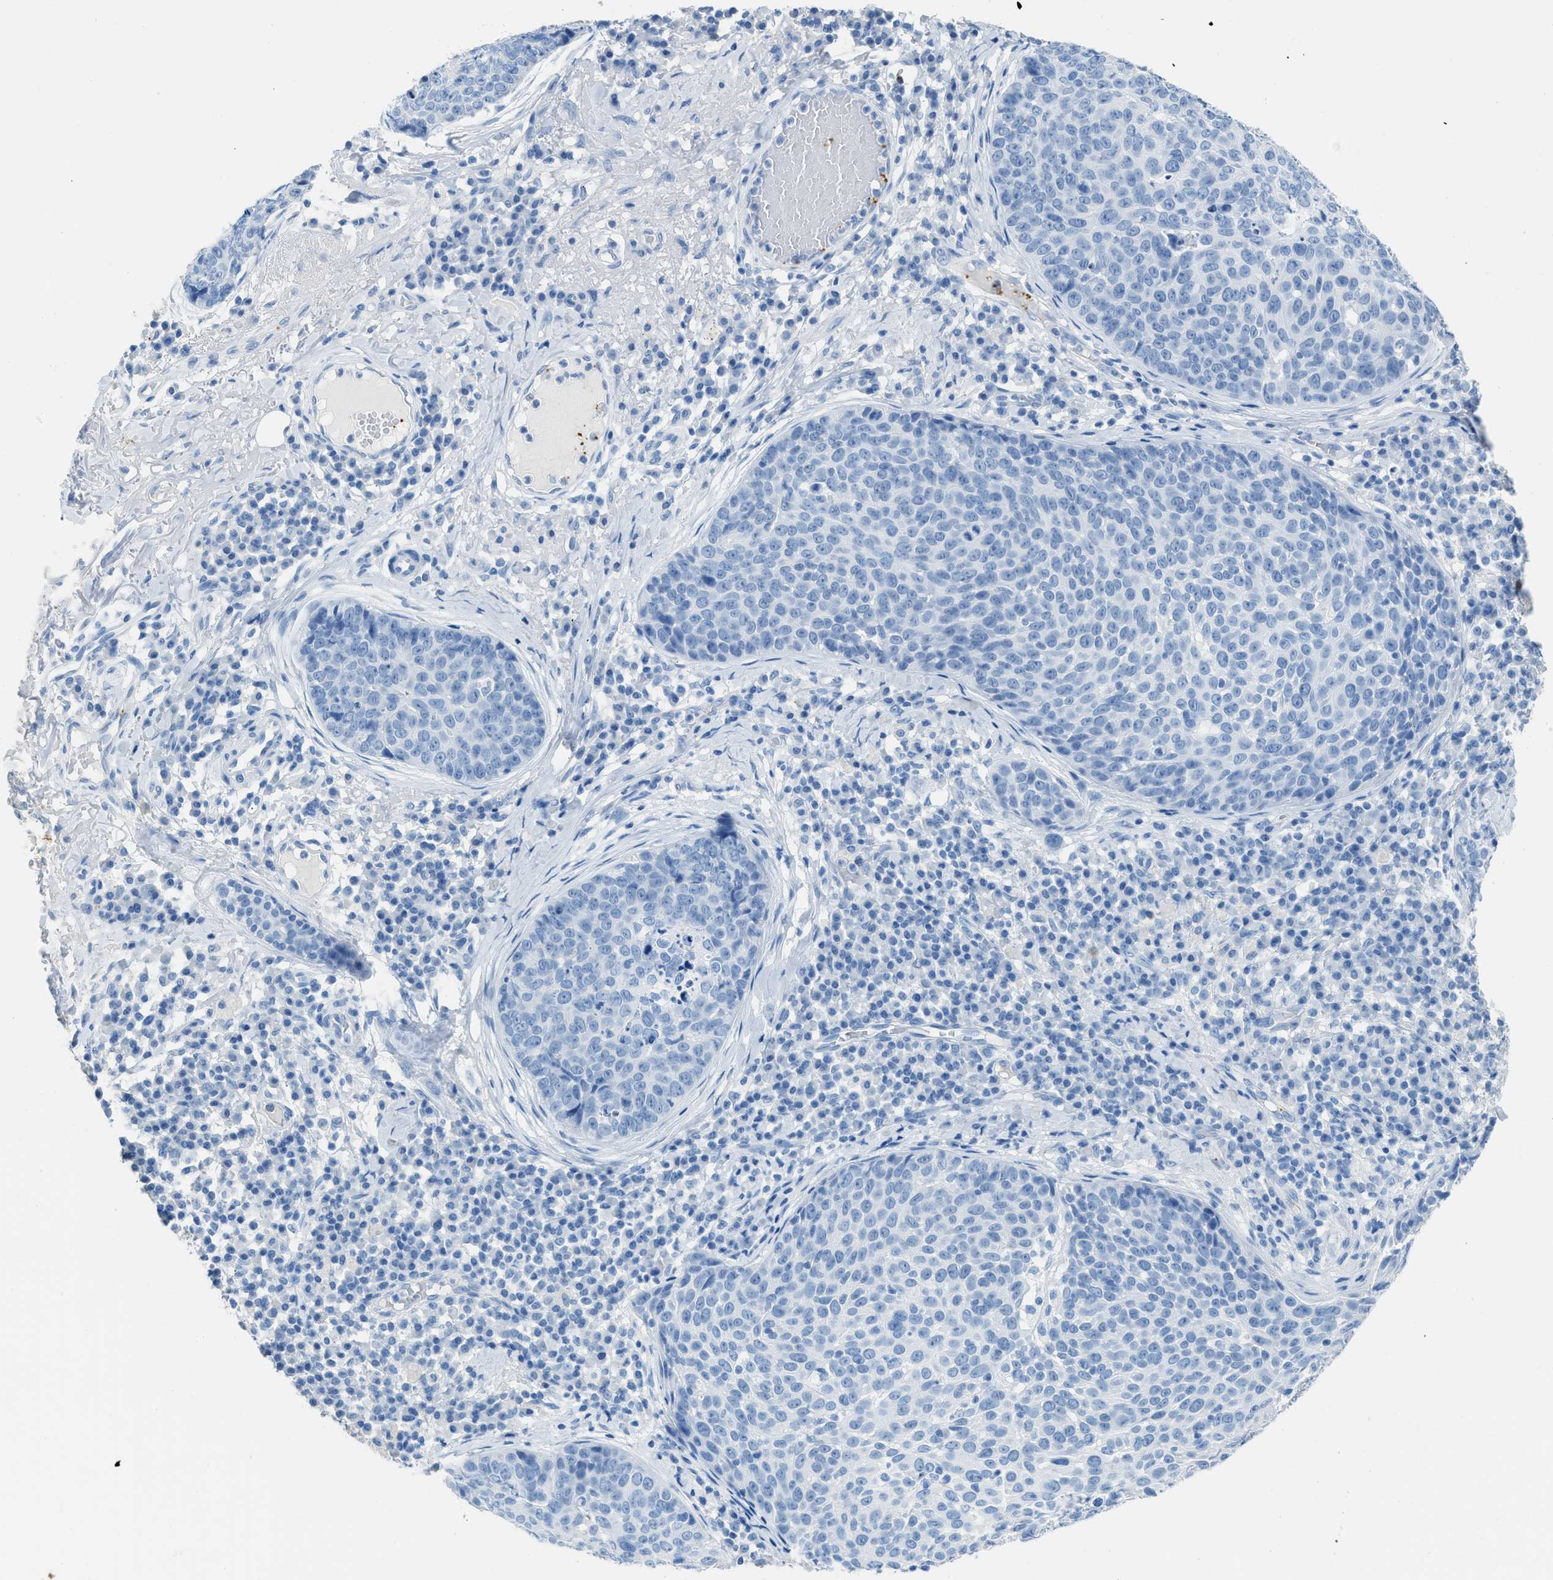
{"staining": {"intensity": "negative", "quantity": "none", "location": "none"}, "tissue": "skin cancer", "cell_type": "Tumor cells", "image_type": "cancer", "snomed": [{"axis": "morphology", "description": "Squamous cell carcinoma in situ, NOS"}, {"axis": "morphology", "description": "Squamous cell carcinoma, NOS"}, {"axis": "topography", "description": "Skin"}], "caption": "This is an immunohistochemistry (IHC) micrograph of human skin cancer (squamous cell carcinoma in situ). There is no positivity in tumor cells.", "gene": "FAIM2", "patient": {"sex": "male", "age": 93}}